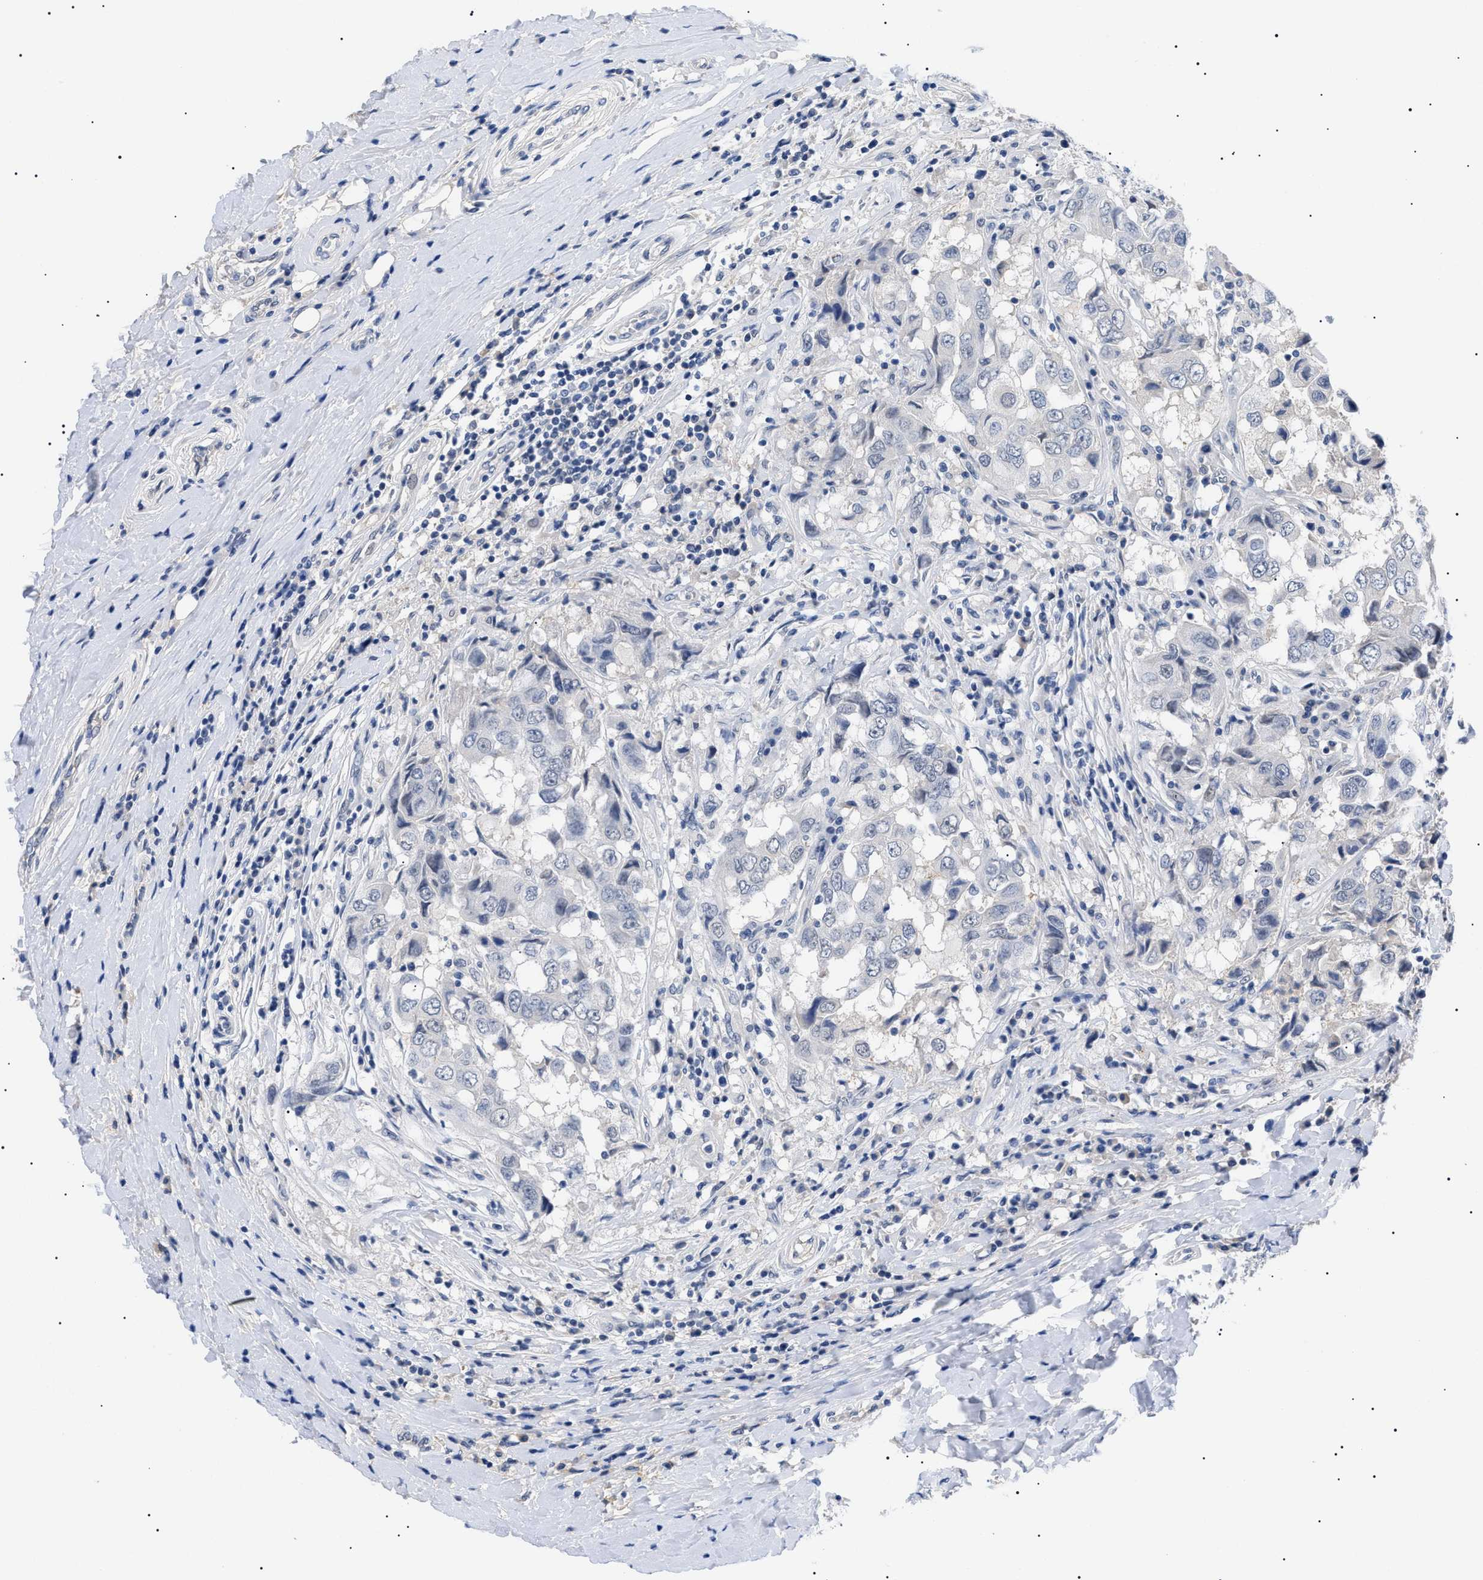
{"staining": {"intensity": "negative", "quantity": "none", "location": "none"}, "tissue": "breast cancer", "cell_type": "Tumor cells", "image_type": "cancer", "snomed": [{"axis": "morphology", "description": "Duct carcinoma"}, {"axis": "topography", "description": "Breast"}], "caption": "A high-resolution image shows immunohistochemistry (IHC) staining of breast infiltrating ductal carcinoma, which displays no significant expression in tumor cells.", "gene": "PRRT2", "patient": {"sex": "female", "age": 27}}